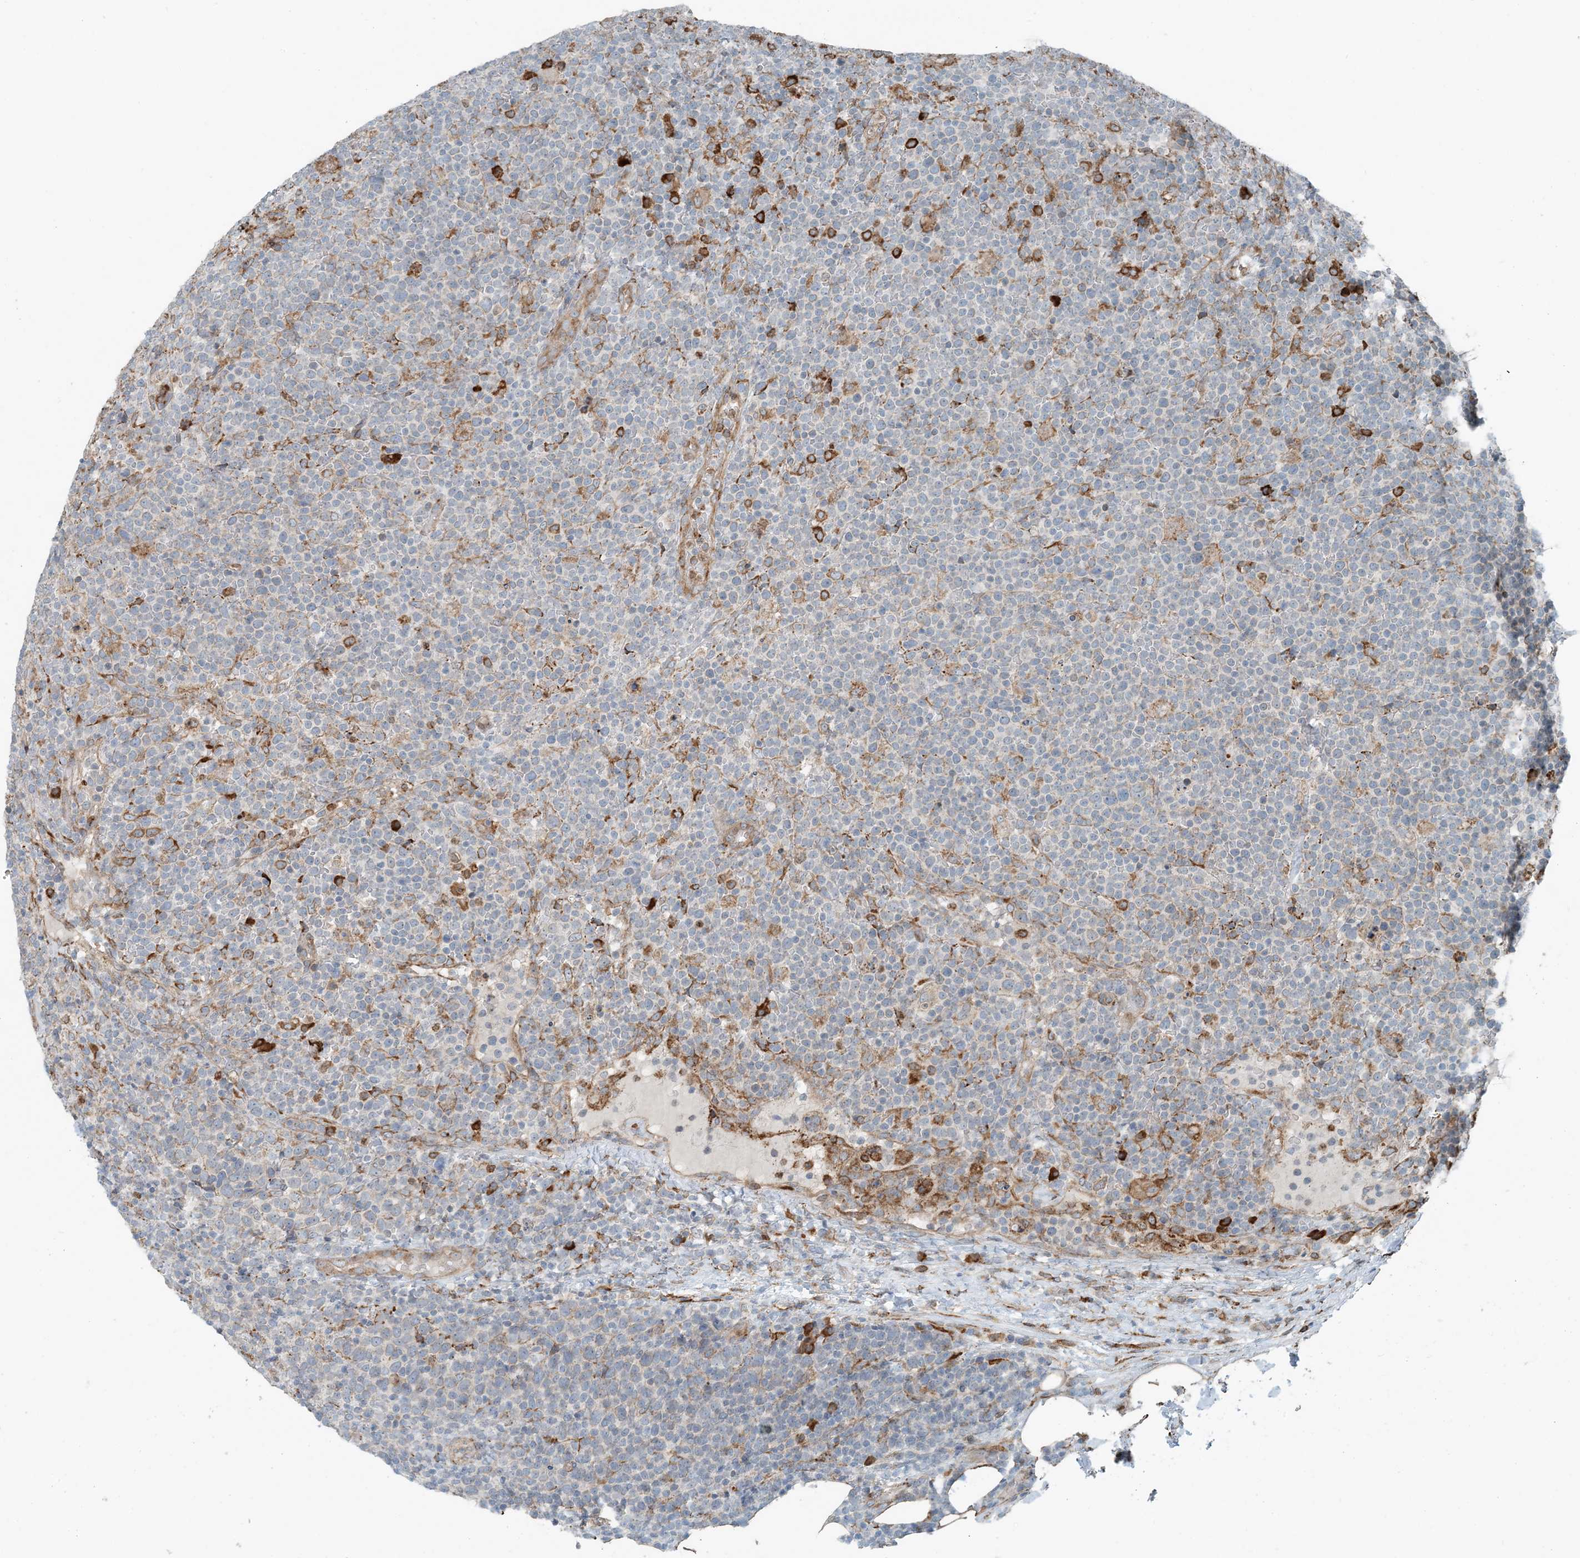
{"staining": {"intensity": "negative", "quantity": "none", "location": "none"}, "tissue": "lymphoma", "cell_type": "Tumor cells", "image_type": "cancer", "snomed": [{"axis": "morphology", "description": "Malignant lymphoma, non-Hodgkin's type, High grade"}, {"axis": "topography", "description": "Lymph node"}], "caption": "A micrograph of human lymphoma is negative for staining in tumor cells.", "gene": "CERKL", "patient": {"sex": "male", "age": 61}}